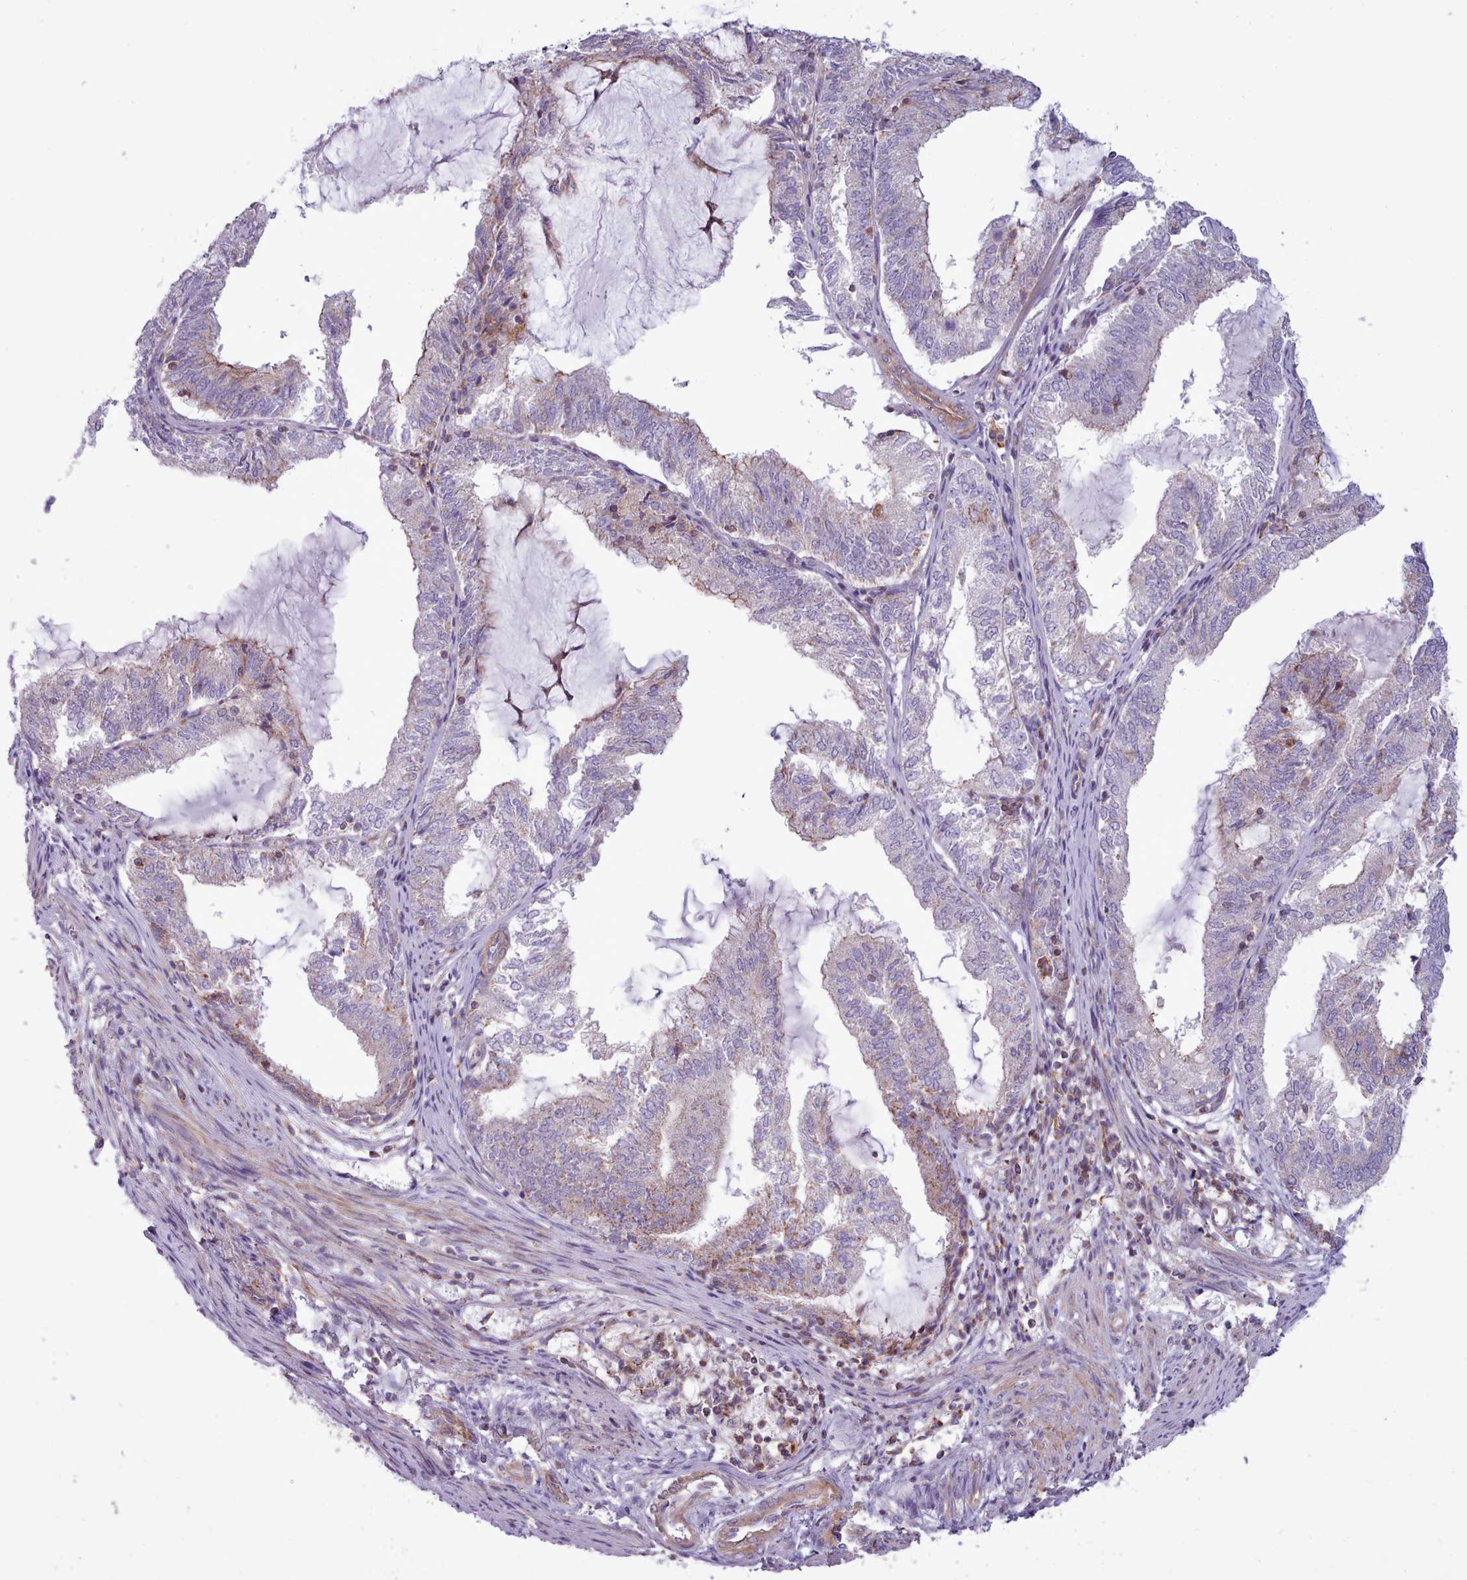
{"staining": {"intensity": "weak", "quantity": "<25%", "location": "cytoplasmic/membranous"}, "tissue": "endometrial cancer", "cell_type": "Tumor cells", "image_type": "cancer", "snomed": [{"axis": "morphology", "description": "Adenocarcinoma, NOS"}, {"axis": "topography", "description": "Endometrium"}], "caption": "Histopathology image shows no protein positivity in tumor cells of endometrial cancer tissue. (Brightfield microscopy of DAB immunohistochemistry (IHC) at high magnification).", "gene": "TENT4B", "patient": {"sex": "female", "age": 81}}